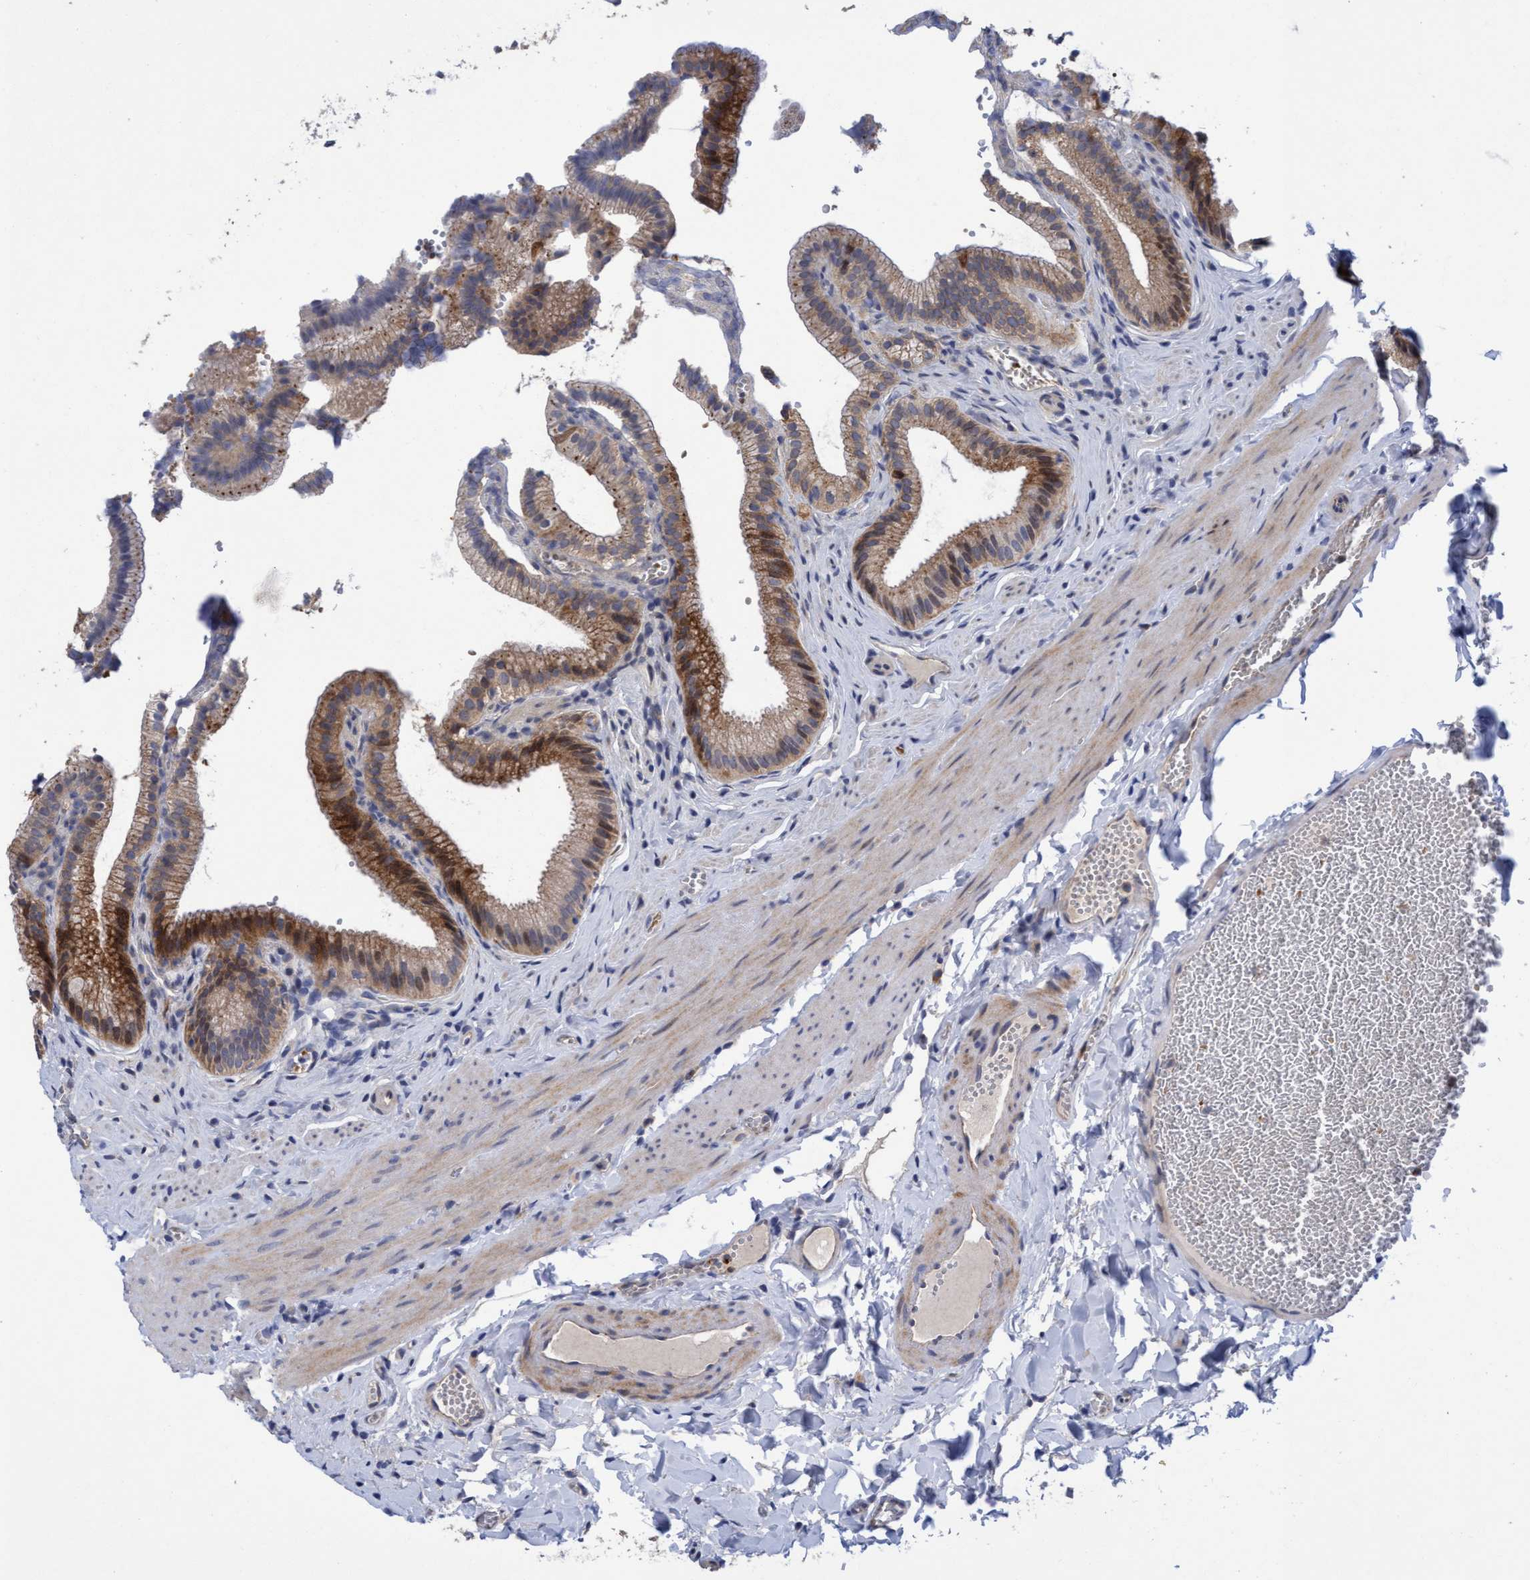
{"staining": {"intensity": "moderate", "quantity": ">75%", "location": "cytoplasmic/membranous"}, "tissue": "gallbladder", "cell_type": "Glandular cells", "image_type": "normal", "snomed": [{"axis": "morphology", "description": "Normal tissue, NOS"}, {"axis": "topography", "description": "Gallbladder"}], "caption": "Immunohistochemical staining of normal gallbladder reveals moderate cytoplasmic/membranous protein positivity in about >75% of glandular cells.", "gene": "SEMA4D", "patient": {"sex": "male", "age": 38}}